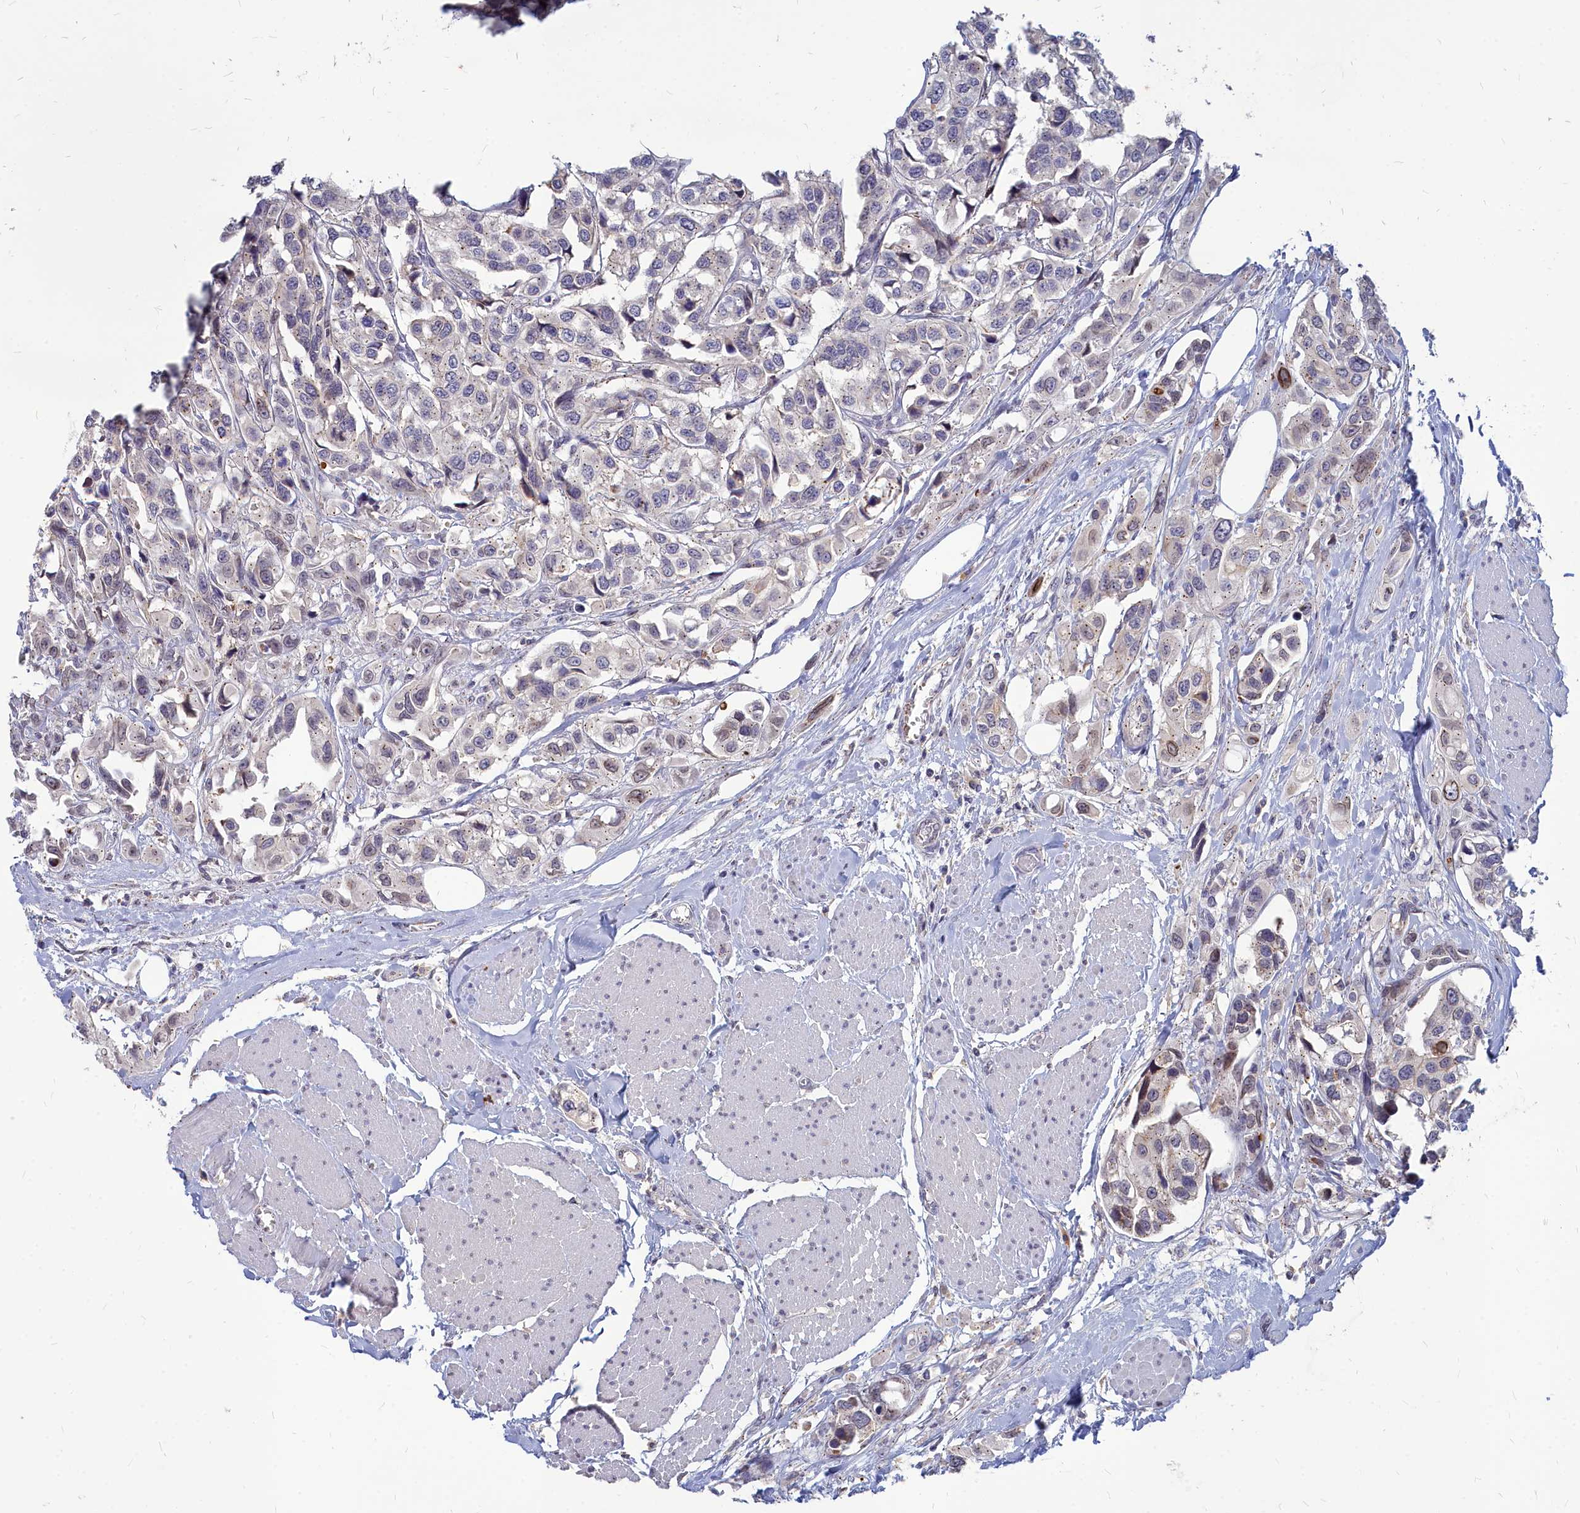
{"staining": {"intensity": "moderate", "quantity": "<25%", "location": "cytoplasmic/membranous,nuclear"}, "tissue": "urothelial cancer", "cell_type": "Tumor cells", "image_type": "cancer", "snomed": [{"axis": "morphology", "description": "Urothelial carcinoma, High grade"}, {"axis": "topography", "description": "Urinary bladder"}], "caption": "Immunohistochemistry (IHC) image of human urothelial cancer stained for a protein (brown), which exhibits low levels of moderate cytoplasmic/membranous and nuclear expression in approximately <25% of tumor cells.", "gene": "NOXA1", "patient": {"sex": "male", "age": 67}}